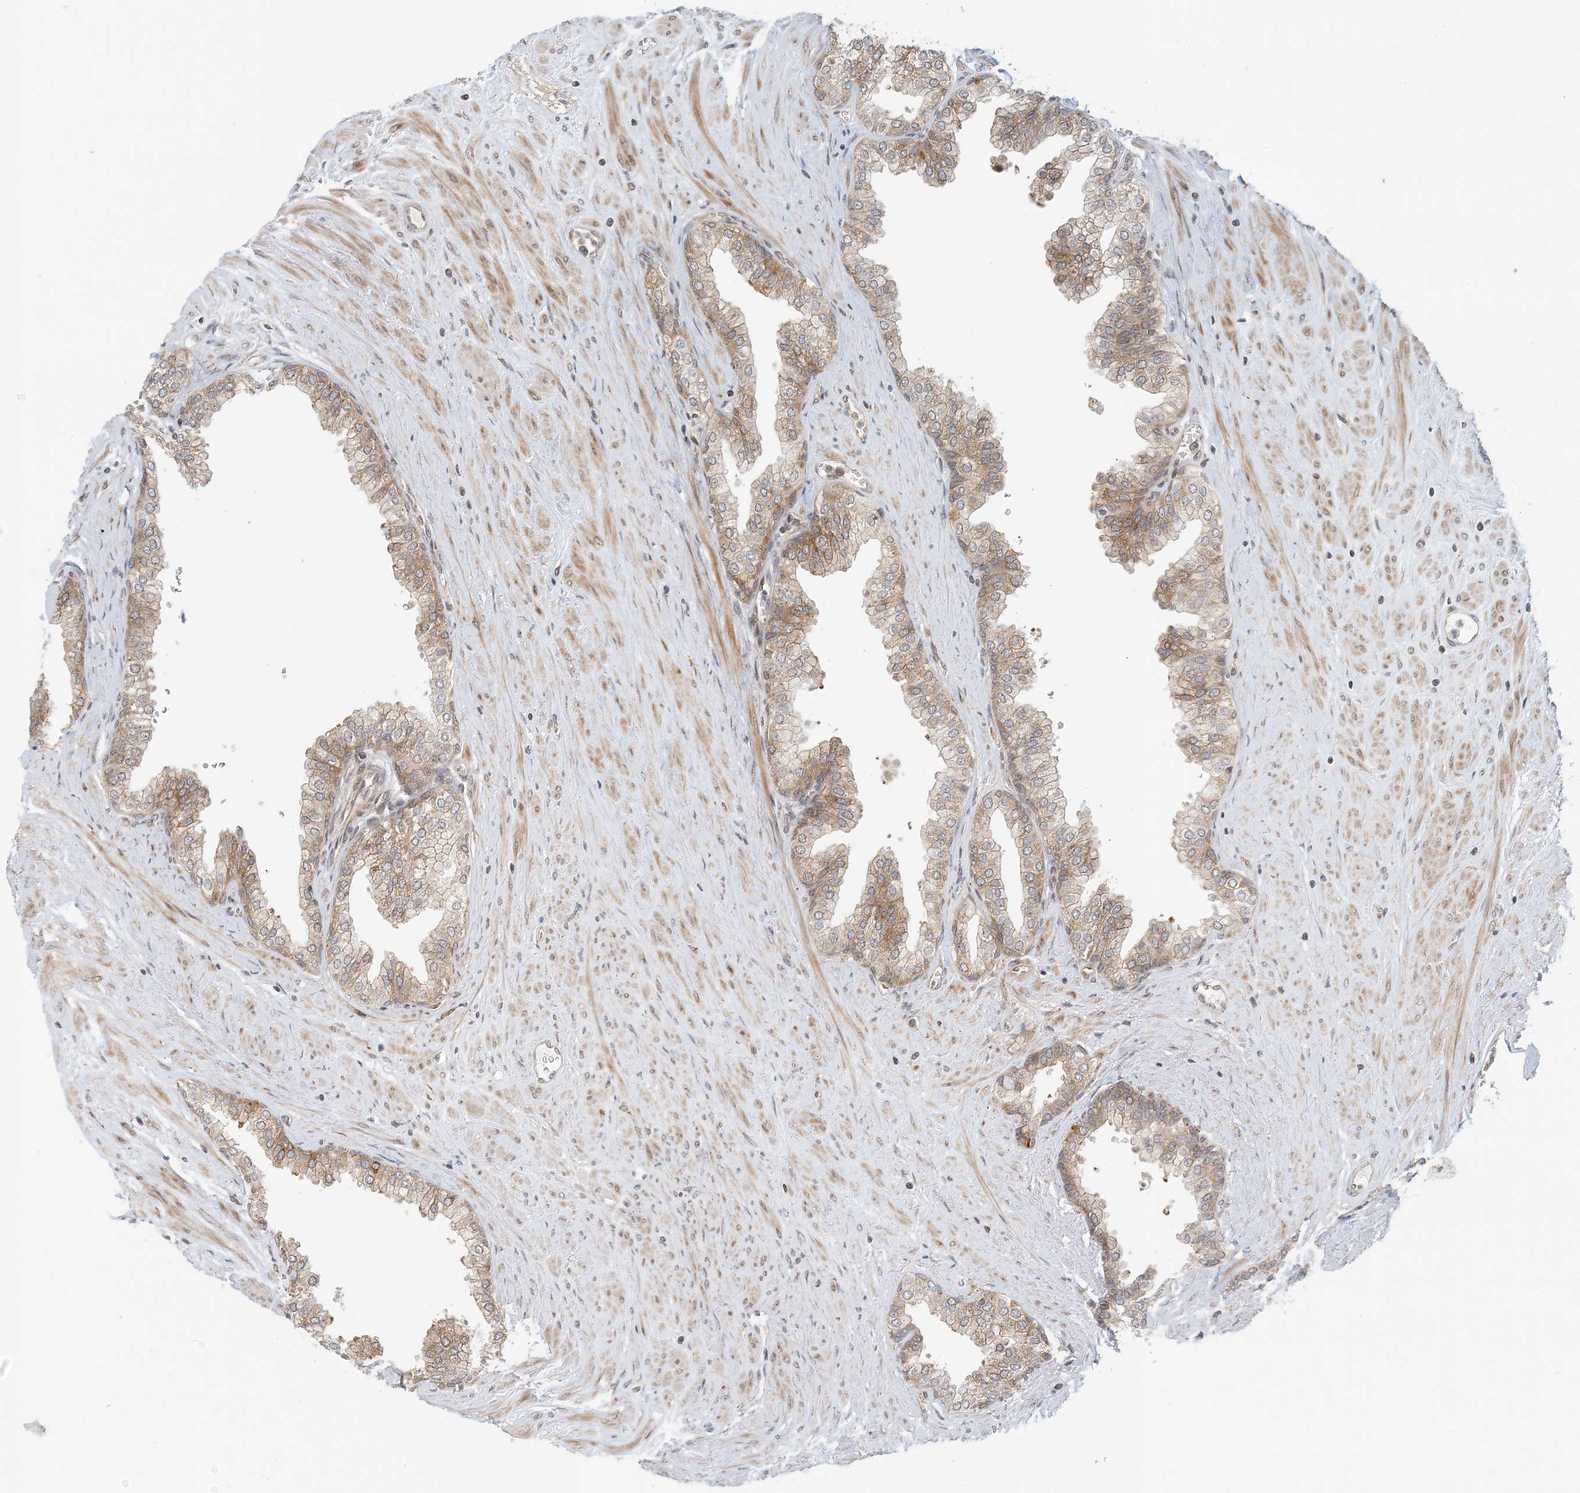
{"staining": {"intensity": "moderate", "quantity": ">75%", "location": "cytoplasmic/membranous"}, "tissue": "prostate", "cell_type": "Glandular cells", "image_type": "normal", "snomed": [{"axis": "morphology", "description": "Normal tissue, NOS"}, {"axis": "morphology", "description": "Urothelial carcinoma, Low grade"}, {"axis": "topography", "description": "Urinary bladder"}, {"axis": "topography", "description": "Prostate"}], "caption": "Immunohistochemical staining of benign human prostate exhibits moderate cytoplasmic/membranous protein expression in about >75% of glandular cells. (IHC, brightfield microscopy, high magnification).", "gene": "ATP13A2", "patient": {"sex": "male", "age": 60}}